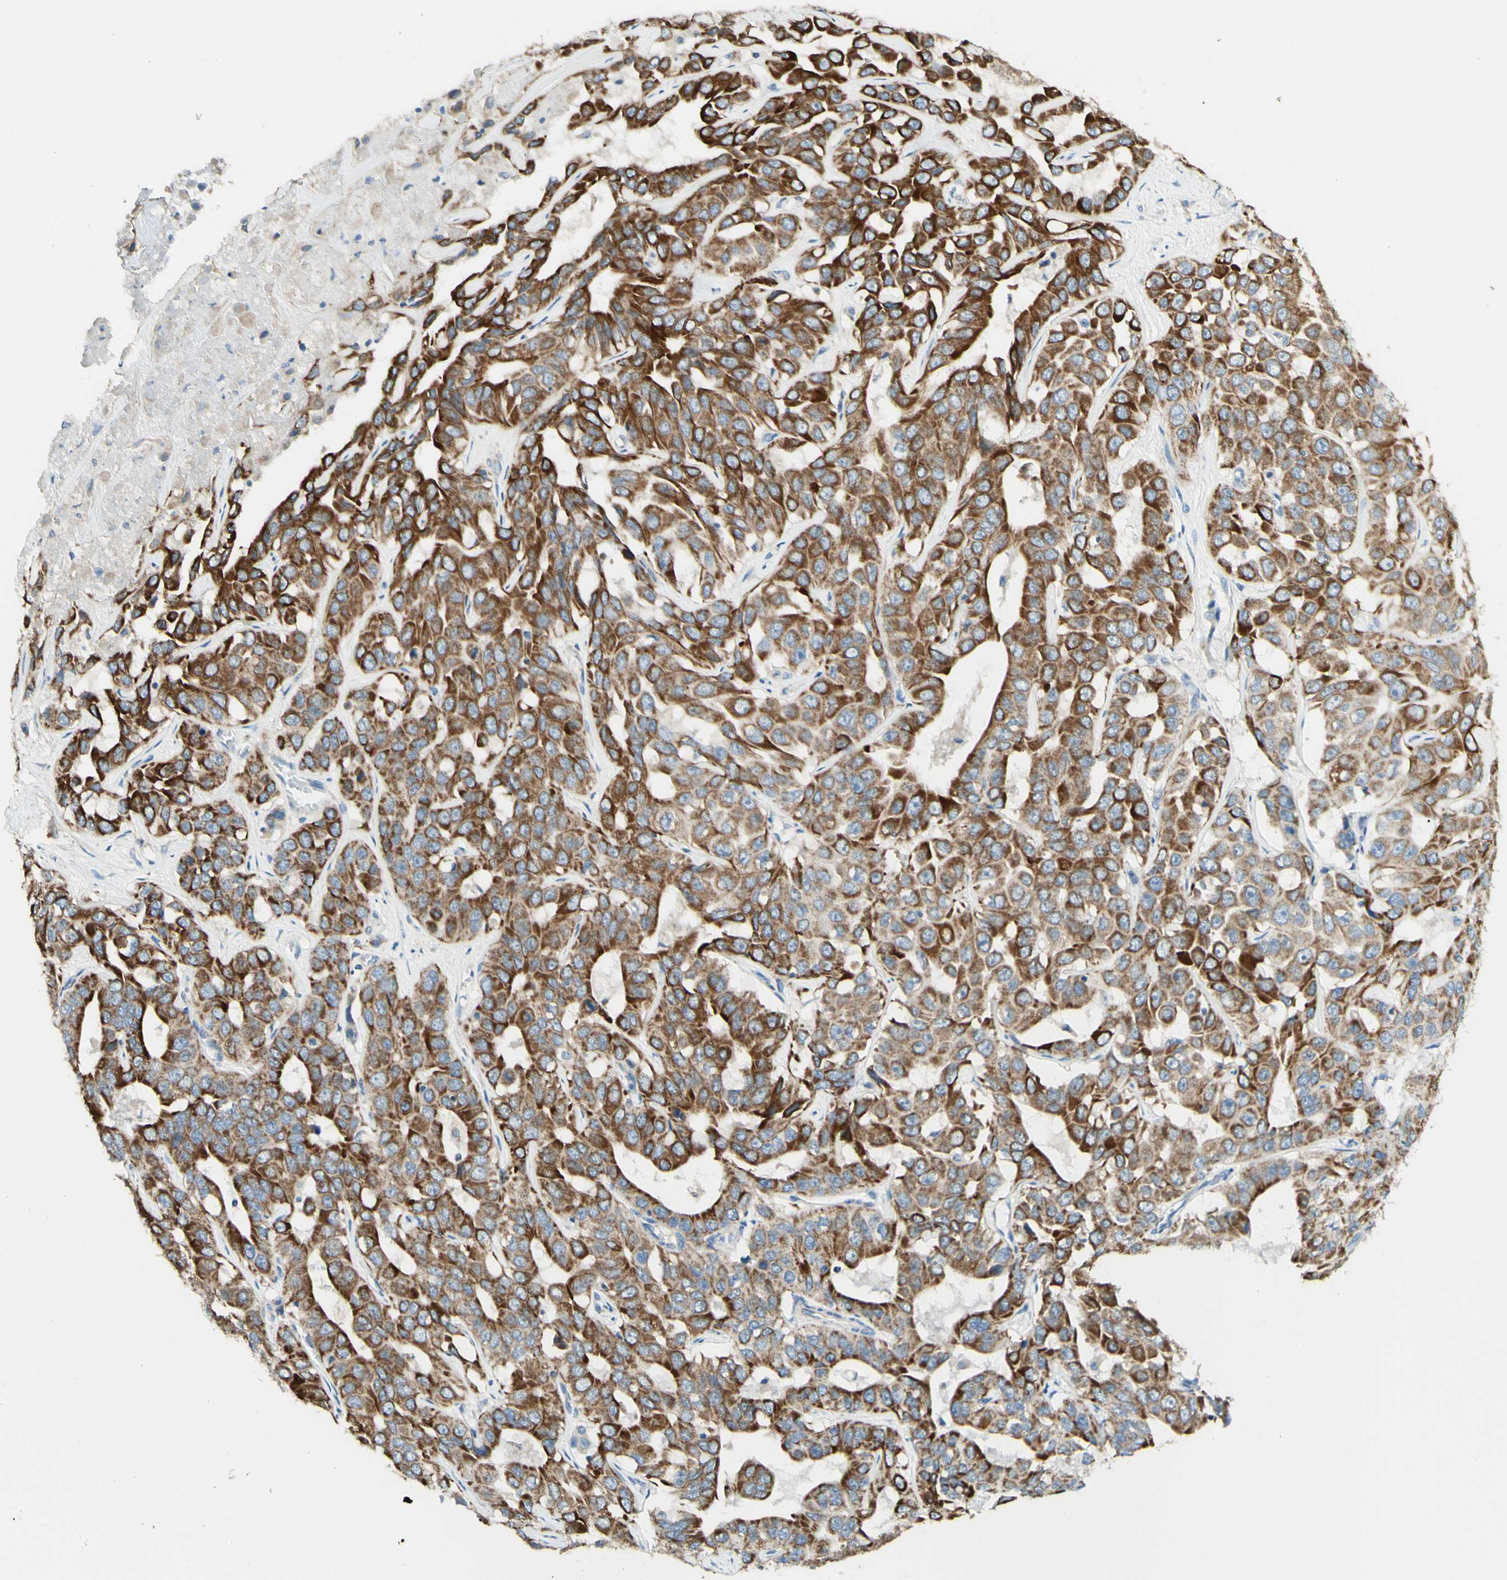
{"staining": {"intensity": "strong", "quantity": ">75%", "location": "cytoplasmic/membranous"}, "tissue": "liver cancer", "cell_type": "Tumor cells", "image_type": "cancer", "snomed": [{"axis": "morphology", "description": "Cholangiocarcinoma"}, {"axis": "topography", "description": "Liver"}], "caption": "Strong cytoplasmic/membranous protein positivity is appreciated in approximately >75% of tumor cells in liver cancer. The protein is stained brown, and the nuclei are stained in blue (DAB (3,3'-diaminobenzidine) IHC with brightfield microscopy, high magnification).", "gene": "ARMC10", "patient": {"sex": "female", "age": 52}}